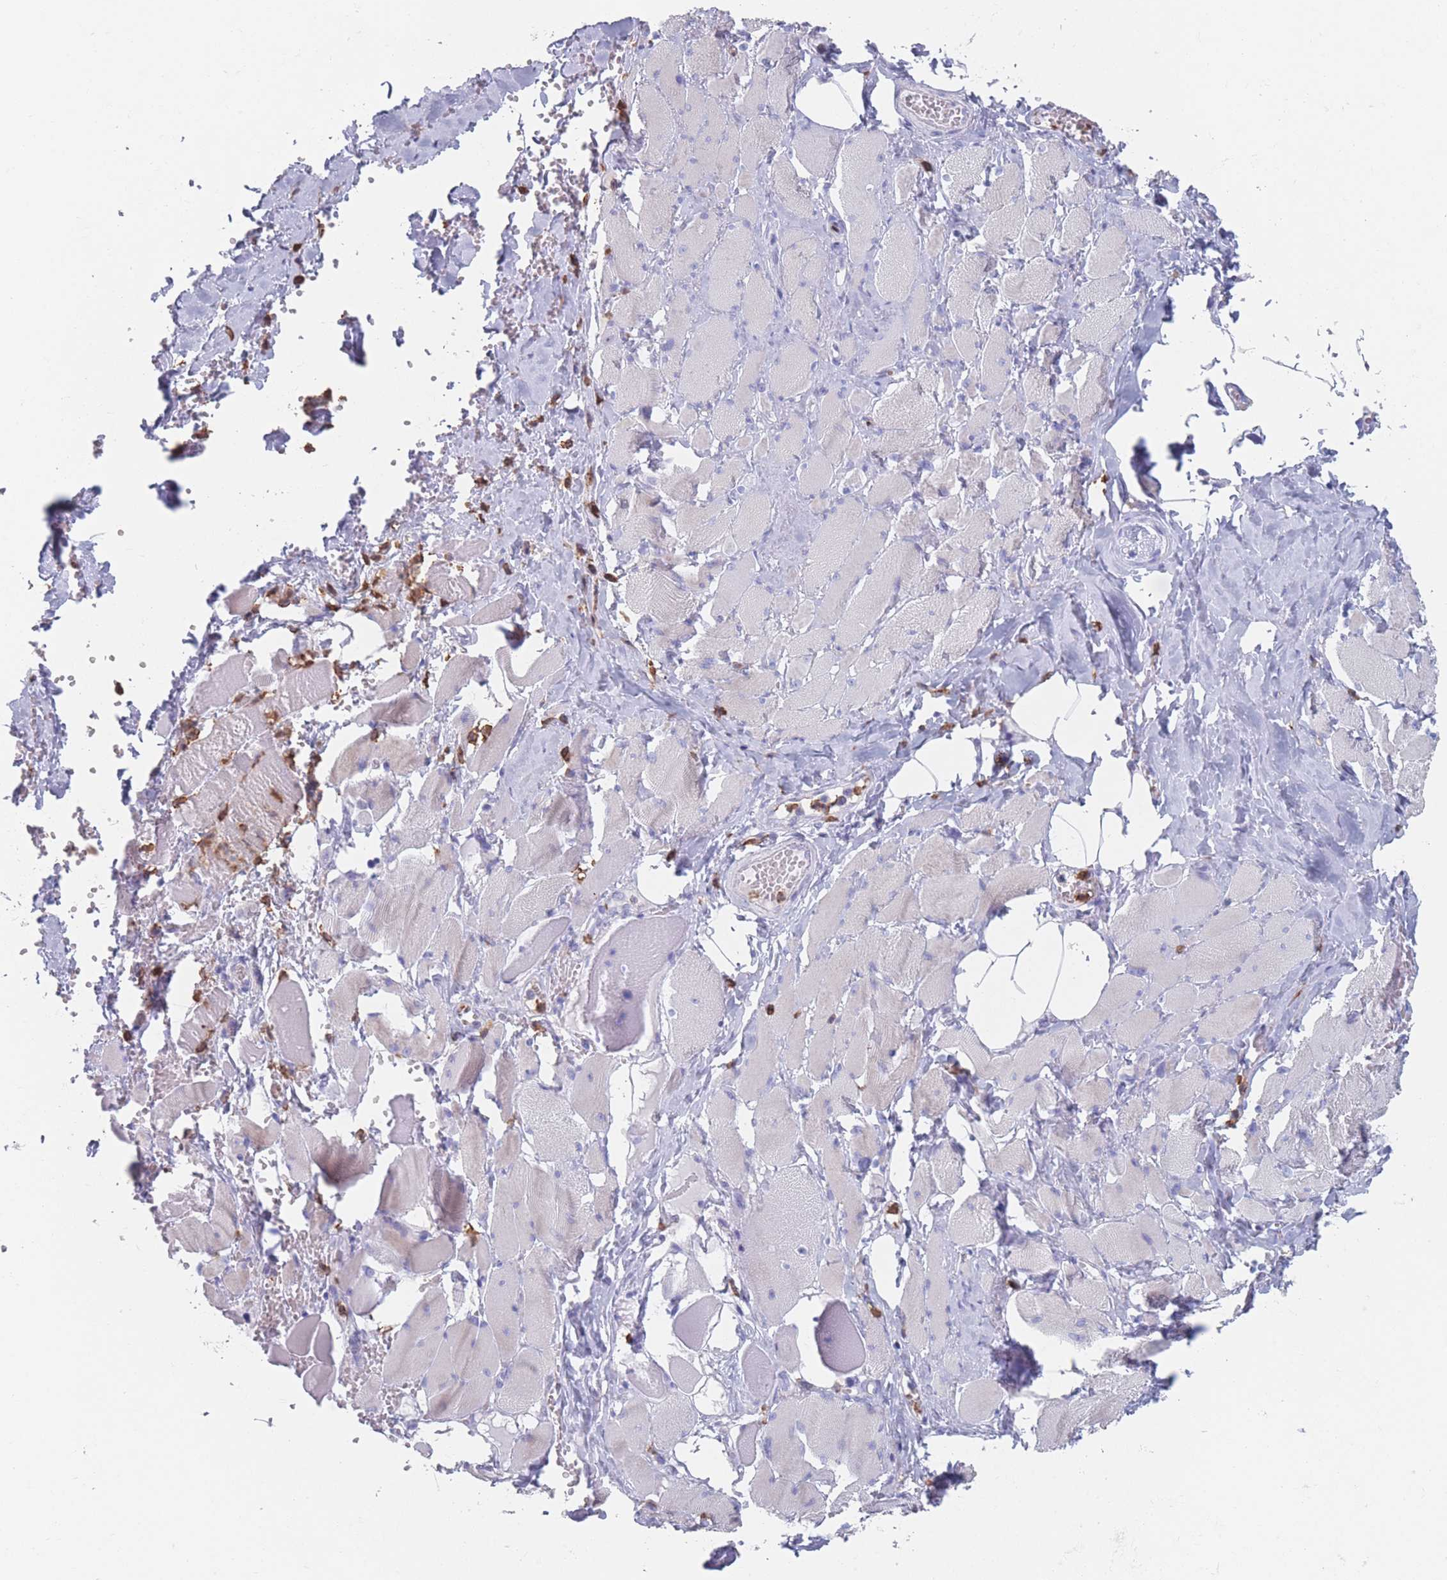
{"staining": {"intensity": "negative", "quantity": "none", "location": "none"}, "tissue": "skeletal muscle", "cell_type": "Myocytes", "image_type": "normal", "snomed": [{"axis": "morphology", "description": "Normal tissue, NOS"}, {"axis": "morphology", "description": "Basal cell carcinoma"}, {"axis": "topography", "description": "Skeletal muscle"}], "caption": "Image shows no significant protein staining in myocytes of benign skeletal muscle. Brightfield microscopy of IHC stained with DAB (3,3'-diaminobenzidine) (brown) and hematoxylin (blue), captured at high magnification.", "gene": "ATP1A3", "patient": {"sex": "female", "age": 64}}